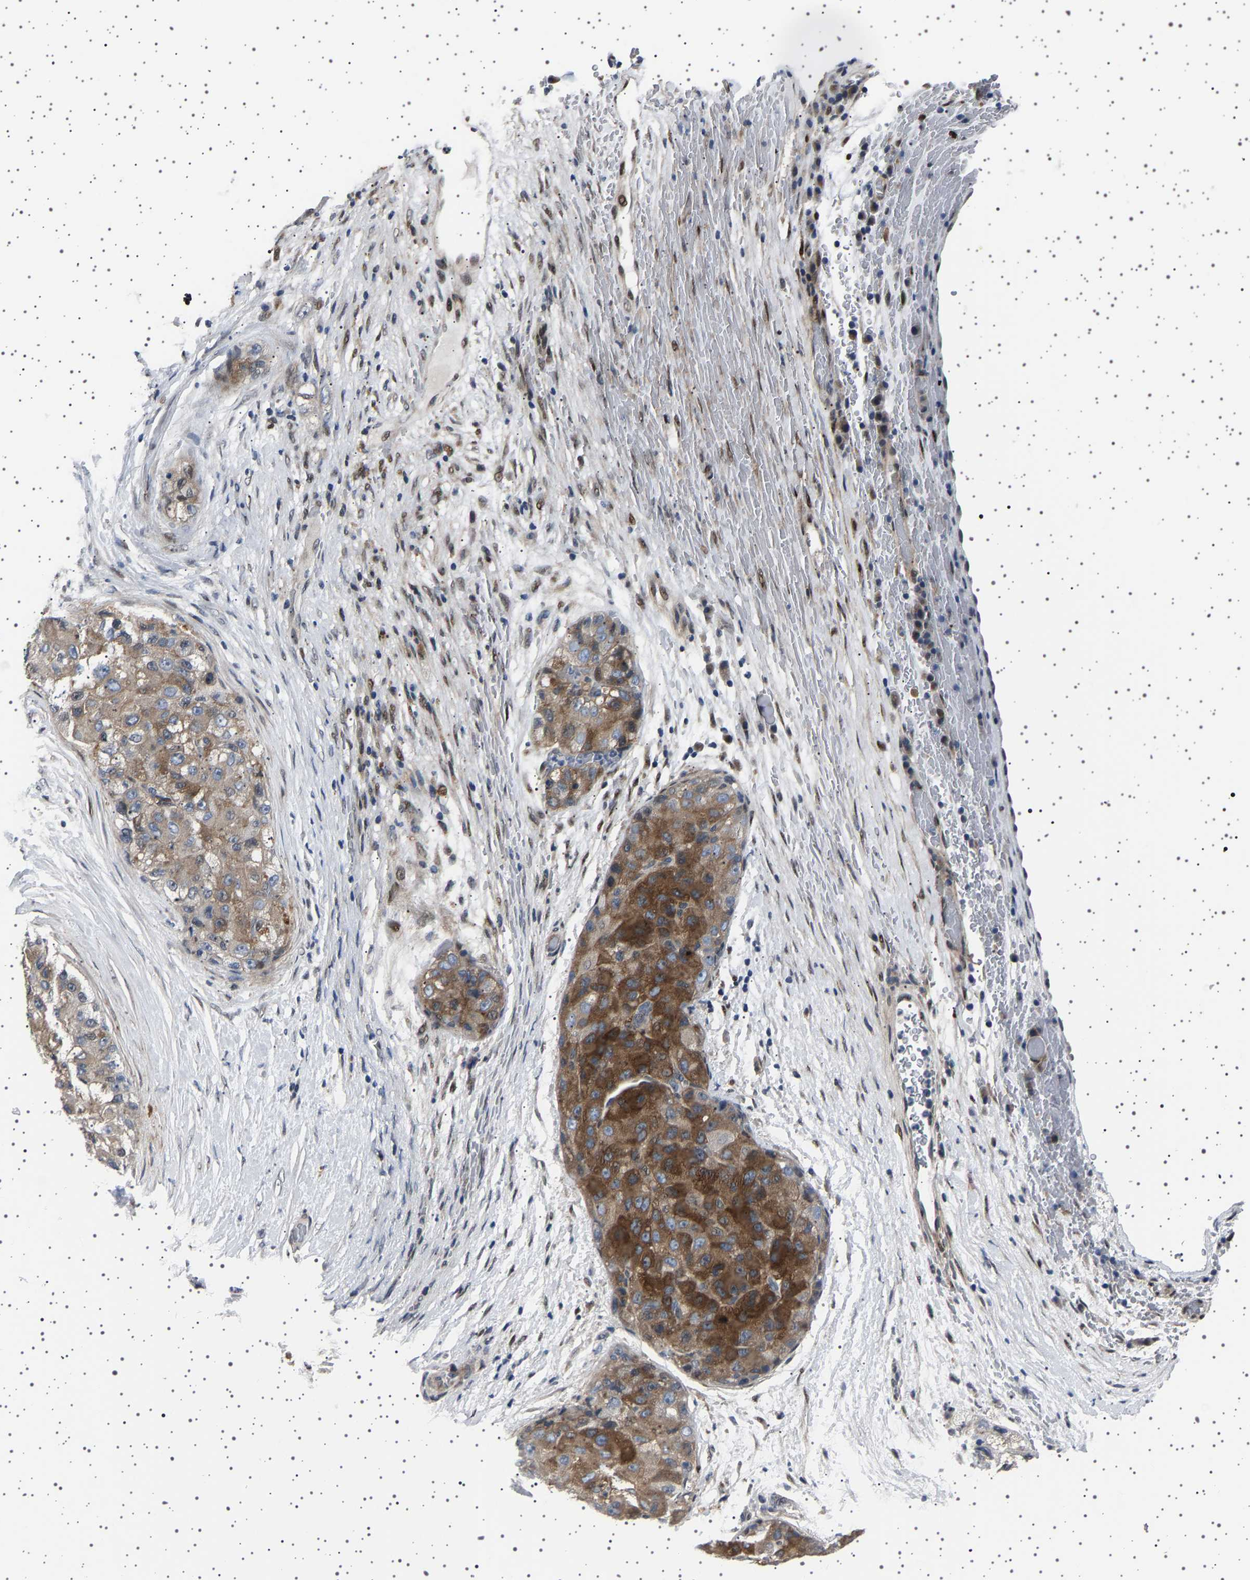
{"staining": {"intensity": "moderate", "quantity": ">75%", "location": "cytoplasmic/membranous"}, "tissue": "liver cancer", "cell_type": "Tumor cells", "image_type": "cancer", "snomed": [{"axis": "morphology", "description": "Carcinoma, Hepatocellular, NOS"}, {"axis": "topography", "description": "Liver"}], "caption": "Liver cancer (hepatocellular carcinoma) tissue shows moderate cytoplasmic/membranous staining in about >75% of tumor cells", "gene": "PAK5", "patient": {"sex": "male", "age": 80}}